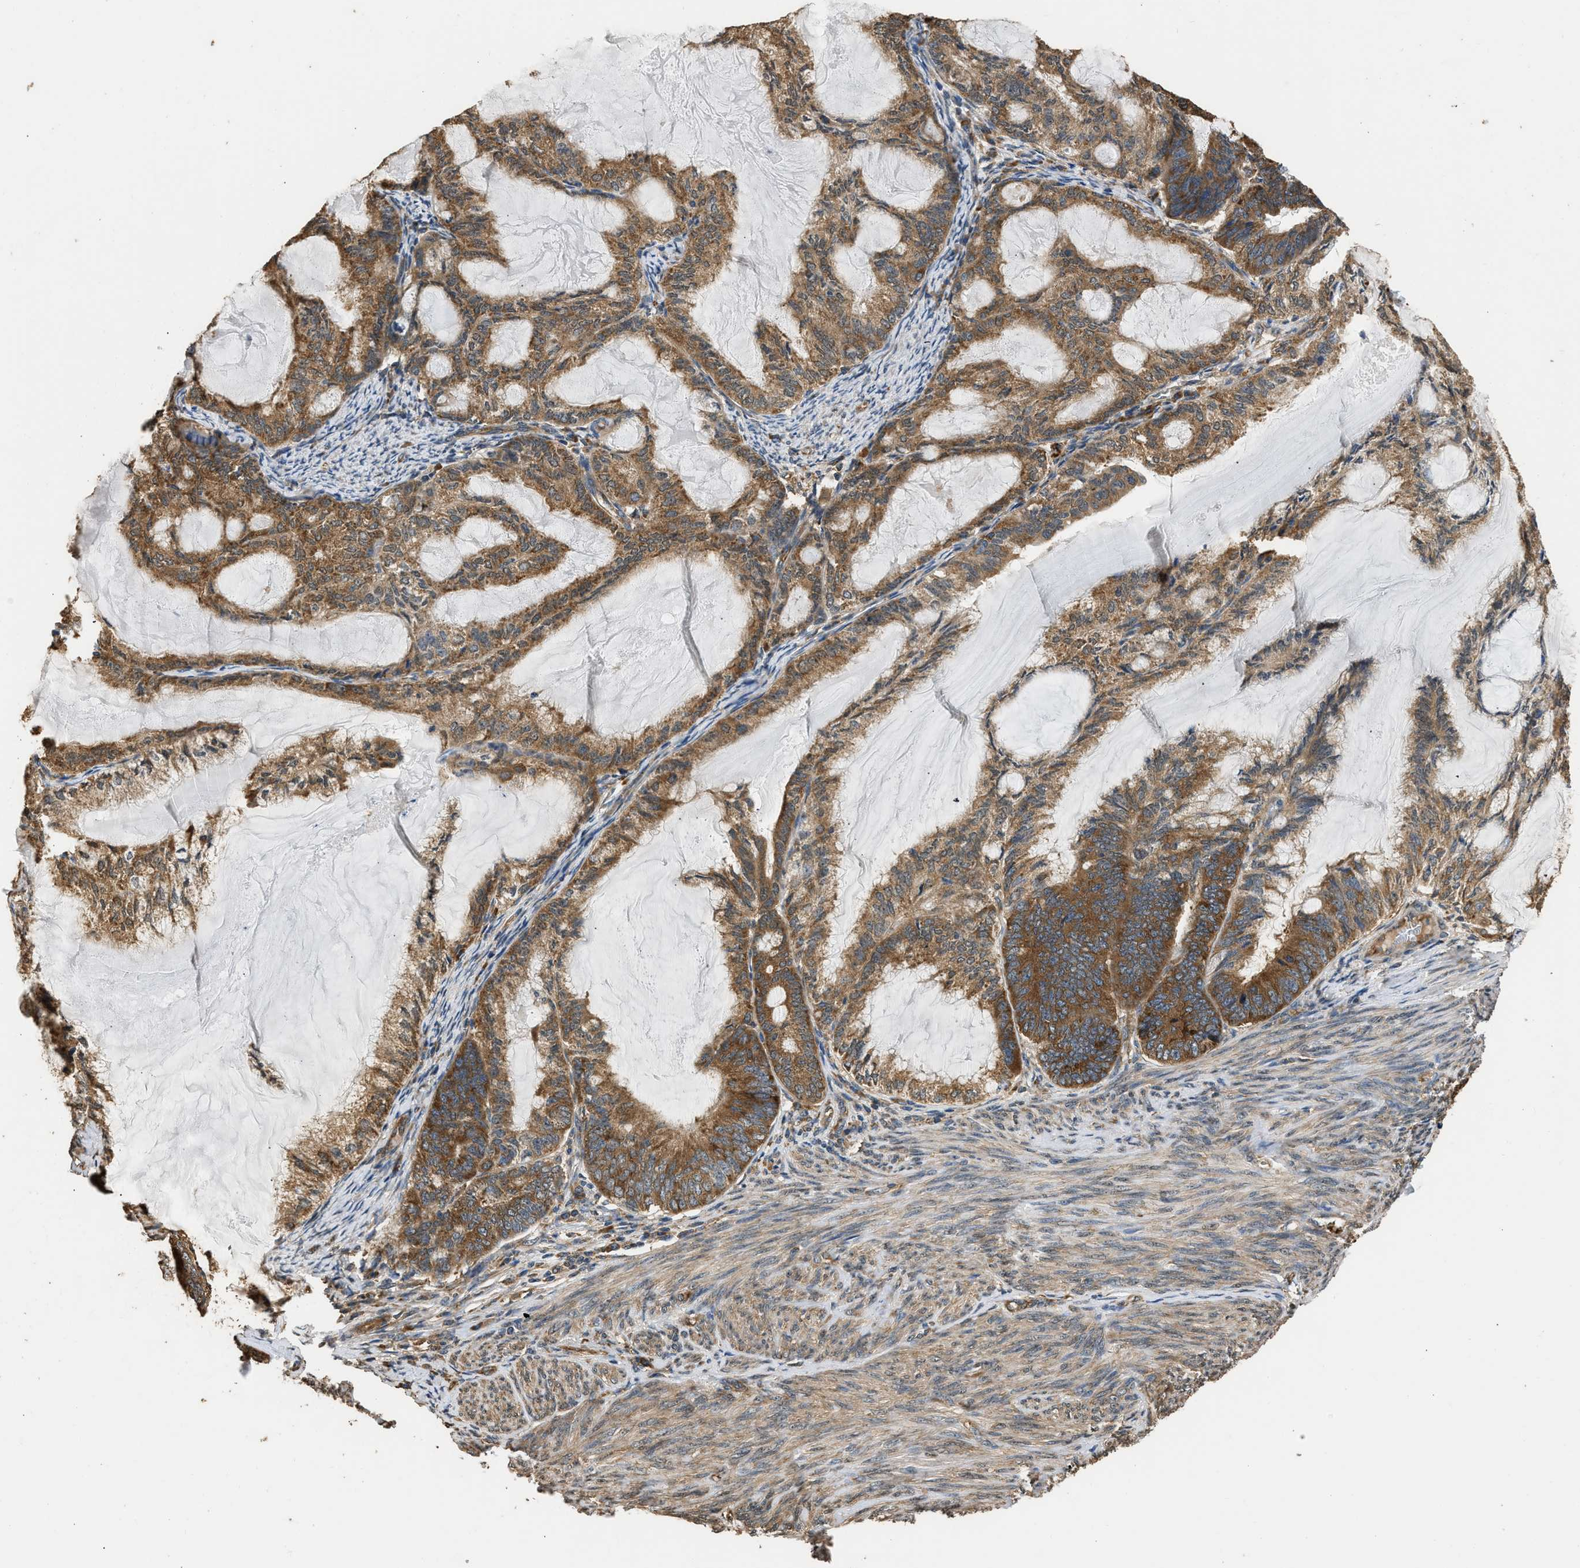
{"staining": {"intensity": "moderate", "quantity": ">75%", "location": "cytoplasmic/membranous"}, "tissue": "endometrial cancer", "cell_type": "Tumor cells", "image_type": "cancer", "snomed": [{"axis": "morphology", "description": "Adenocarcinoma, NOS"}, {"axis": "topography", "description": "Endometrium"}], "caption": "Protein staining of endometrial cancer tissue exhibits moderate cytoplasmic/membranous positivity in approximately >75% of tumor cells.", "gene": "SLC36A4", "patient": {"sex": "female", "age": 86}}